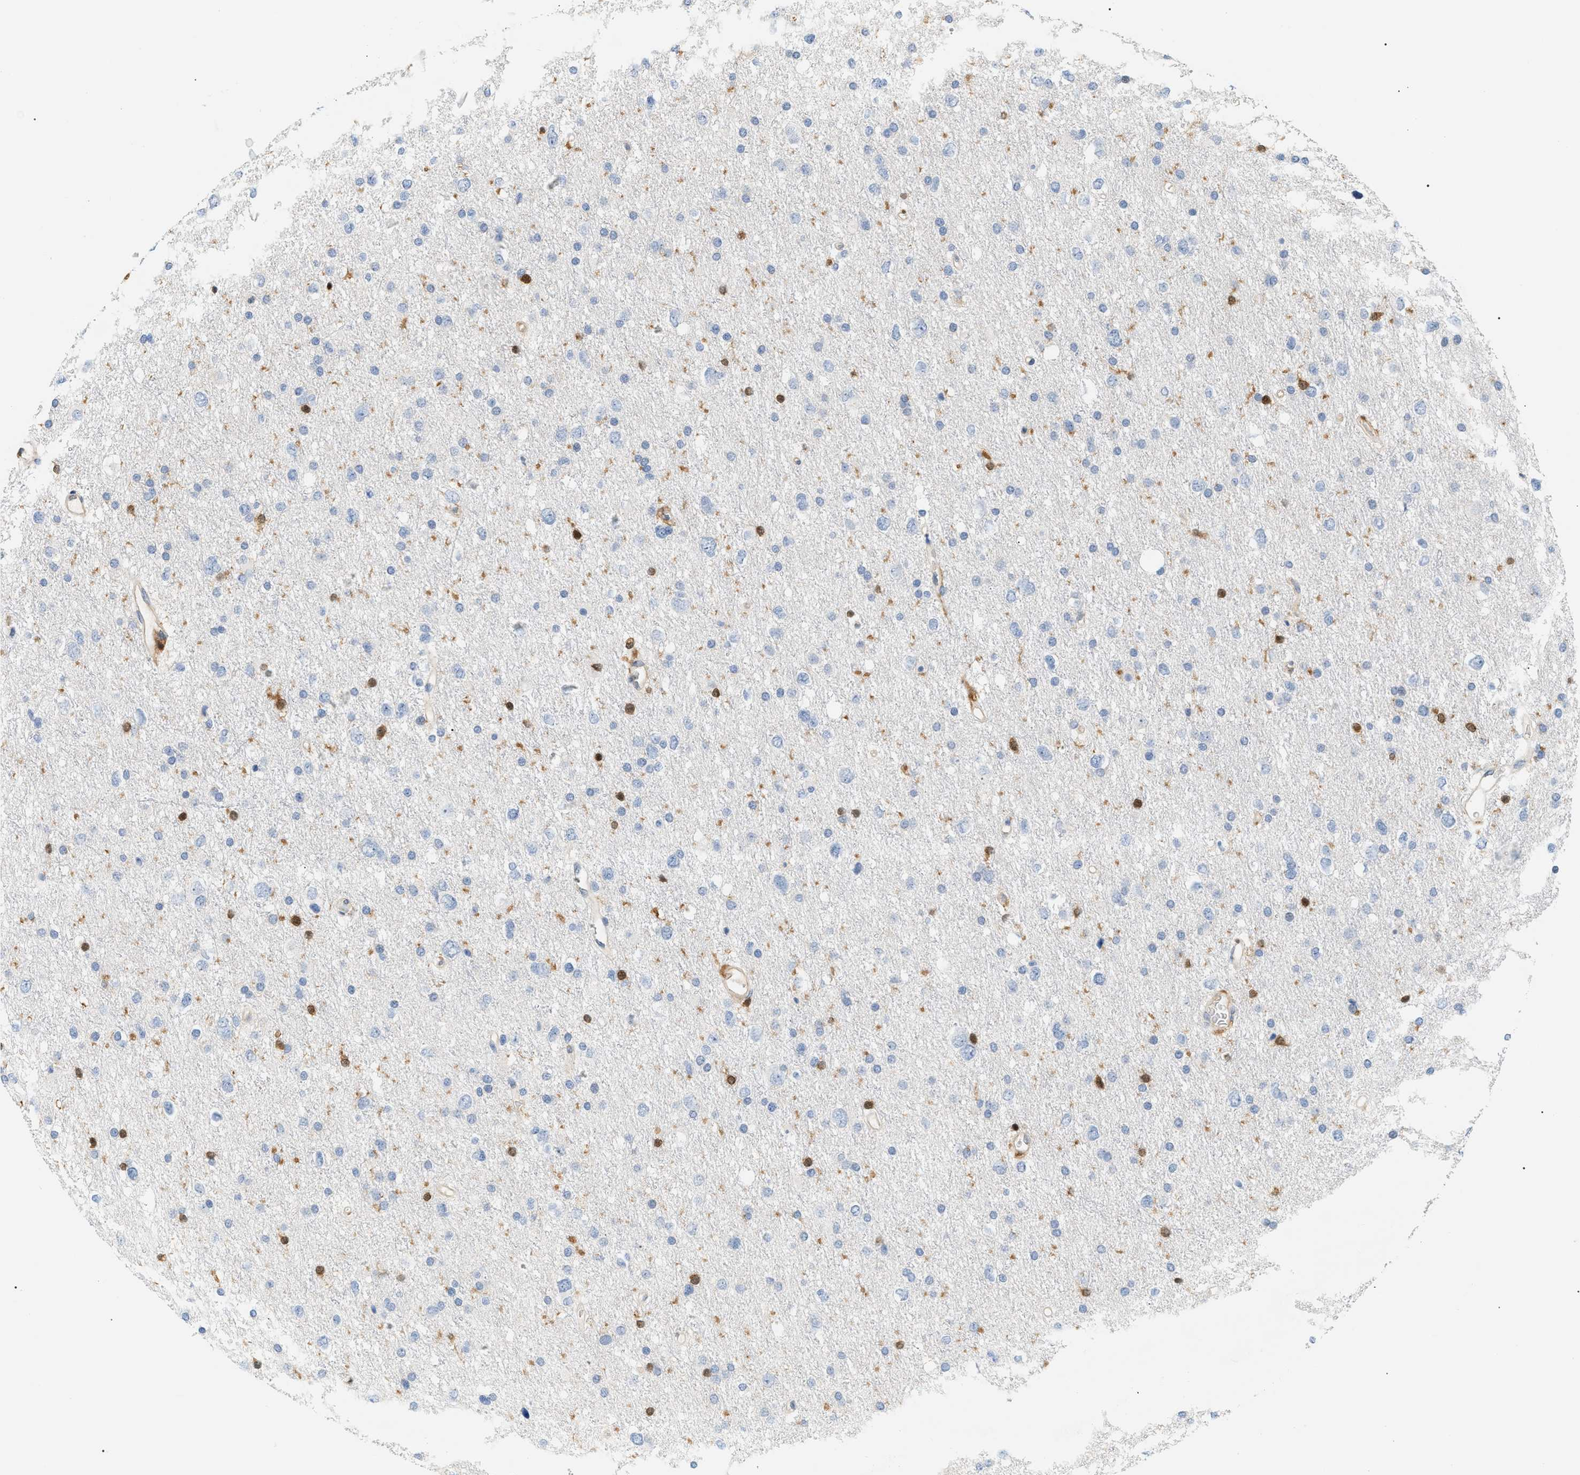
{"staining": {"intensity": "strong", "quantity": "<25%", "location": "nuclear"}, "tissue": "glioma", "cell_type": "Tumor cells", "image_type": "cancer", "snomed": [{"axis": "morphology", "description": "Glioma, malignant, Low grade"}, {"axis": "topography", "description": "Brain"}], "caption": "Protein expression analysis of glioma shows strong nuclear staining in about <25% of tumor cells. Nuclei are stained in blue.", "gene": "PYCARD", "patient": {"sex": "female", "age": 37}}